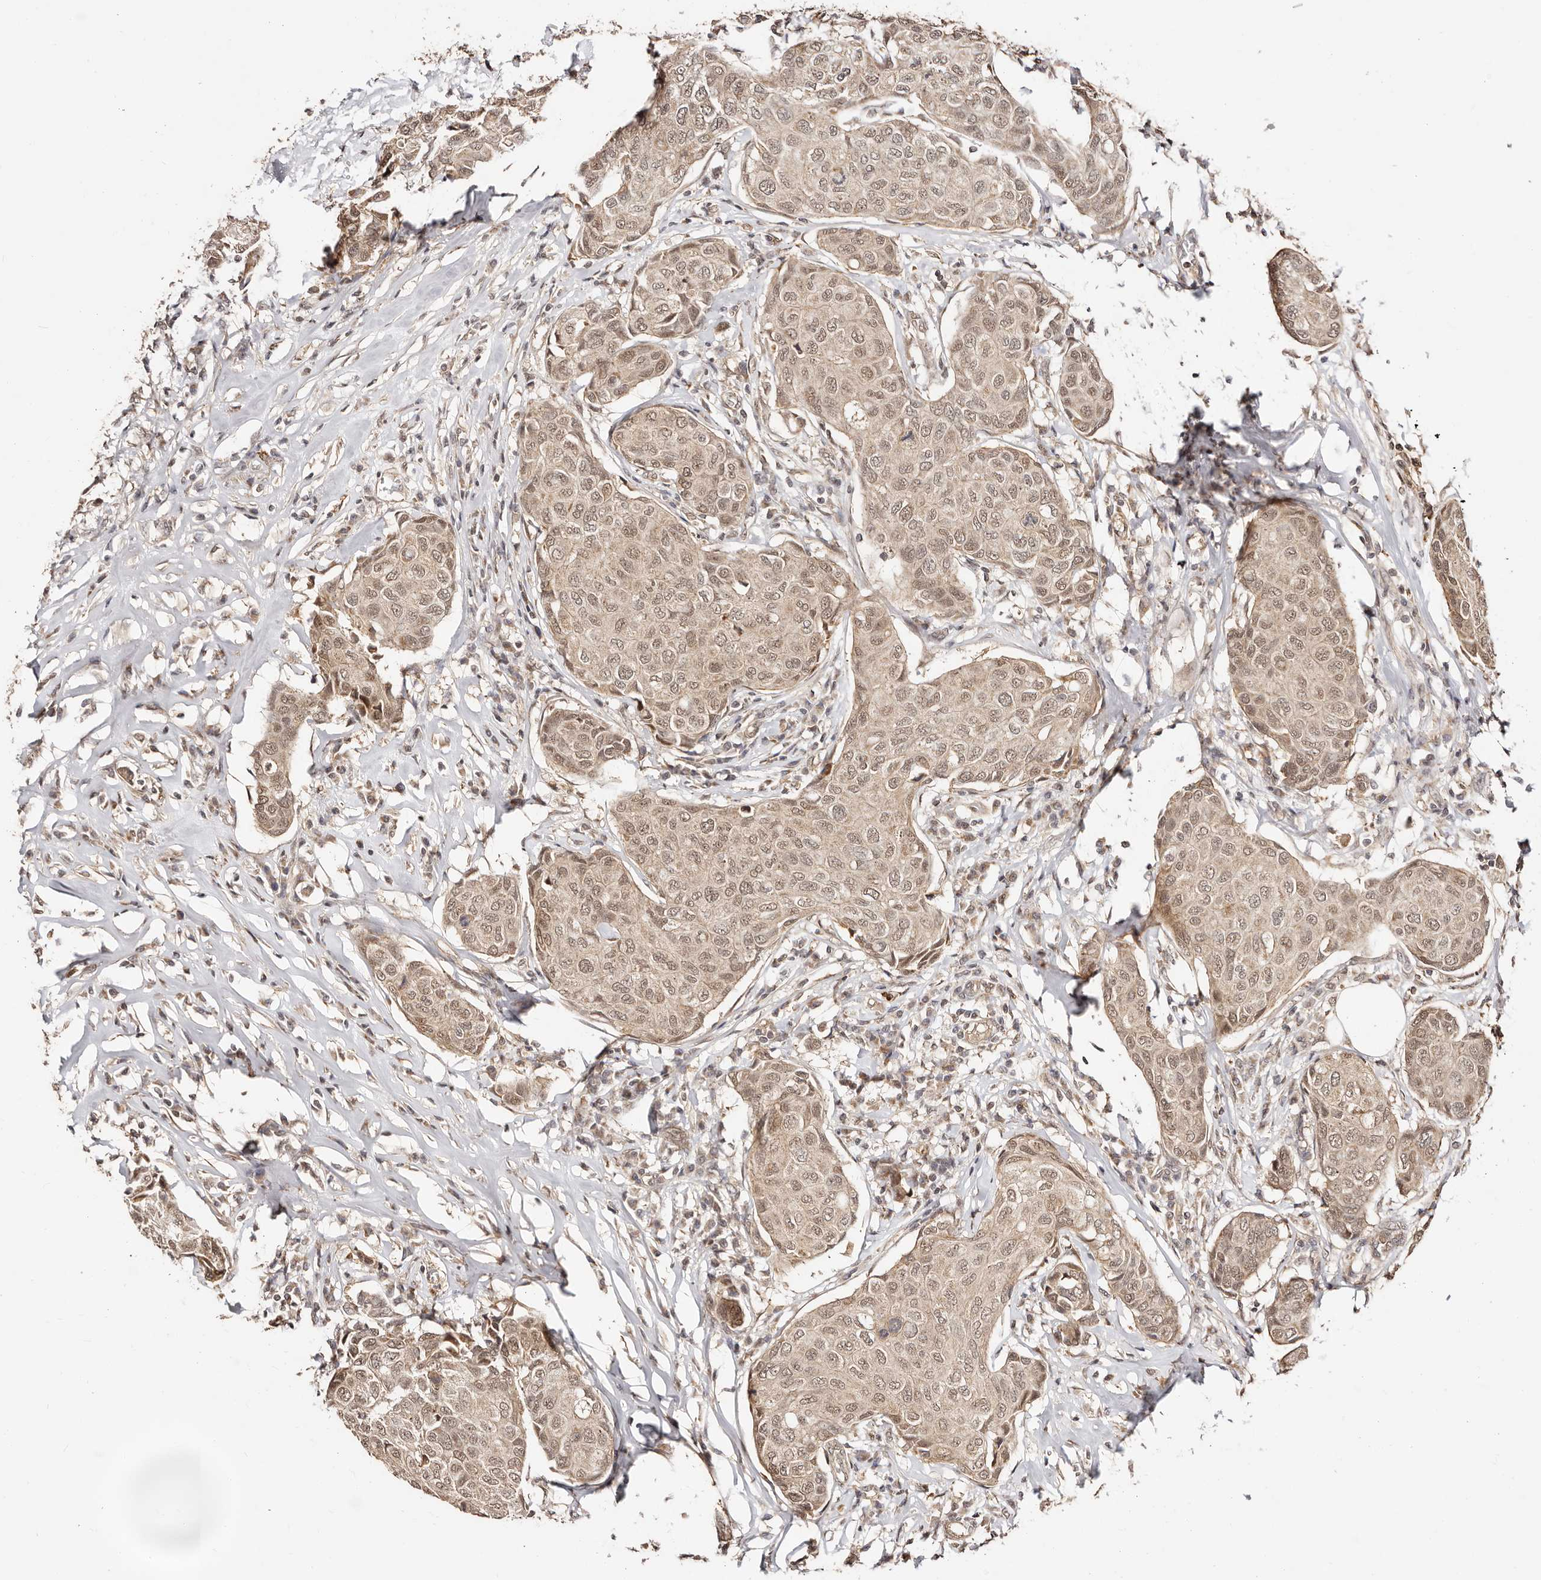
{"staining": {"intensity": "weak", "quantity": ">75%", "location": "cytoplasmic/membranous,nuclear"}, "tissue": "breast cancer", "cell_type": "Tumor cells", "image_type": "cancer", "snomed": [{"axis": "morphology", "description": "Duct carcinoma"}, {"axis": "topography", "description": "Breast"}], "caption": "IHC (DAB (3,3'-diaminobenzidine)) staining of breast cancer exhibits weak cytoplasmic/membranous and nuclear protein expression in approximately >75% of tumor cells.", "gene": "CTNNBL1", "patient": {"sex": "female", "age": 80}}